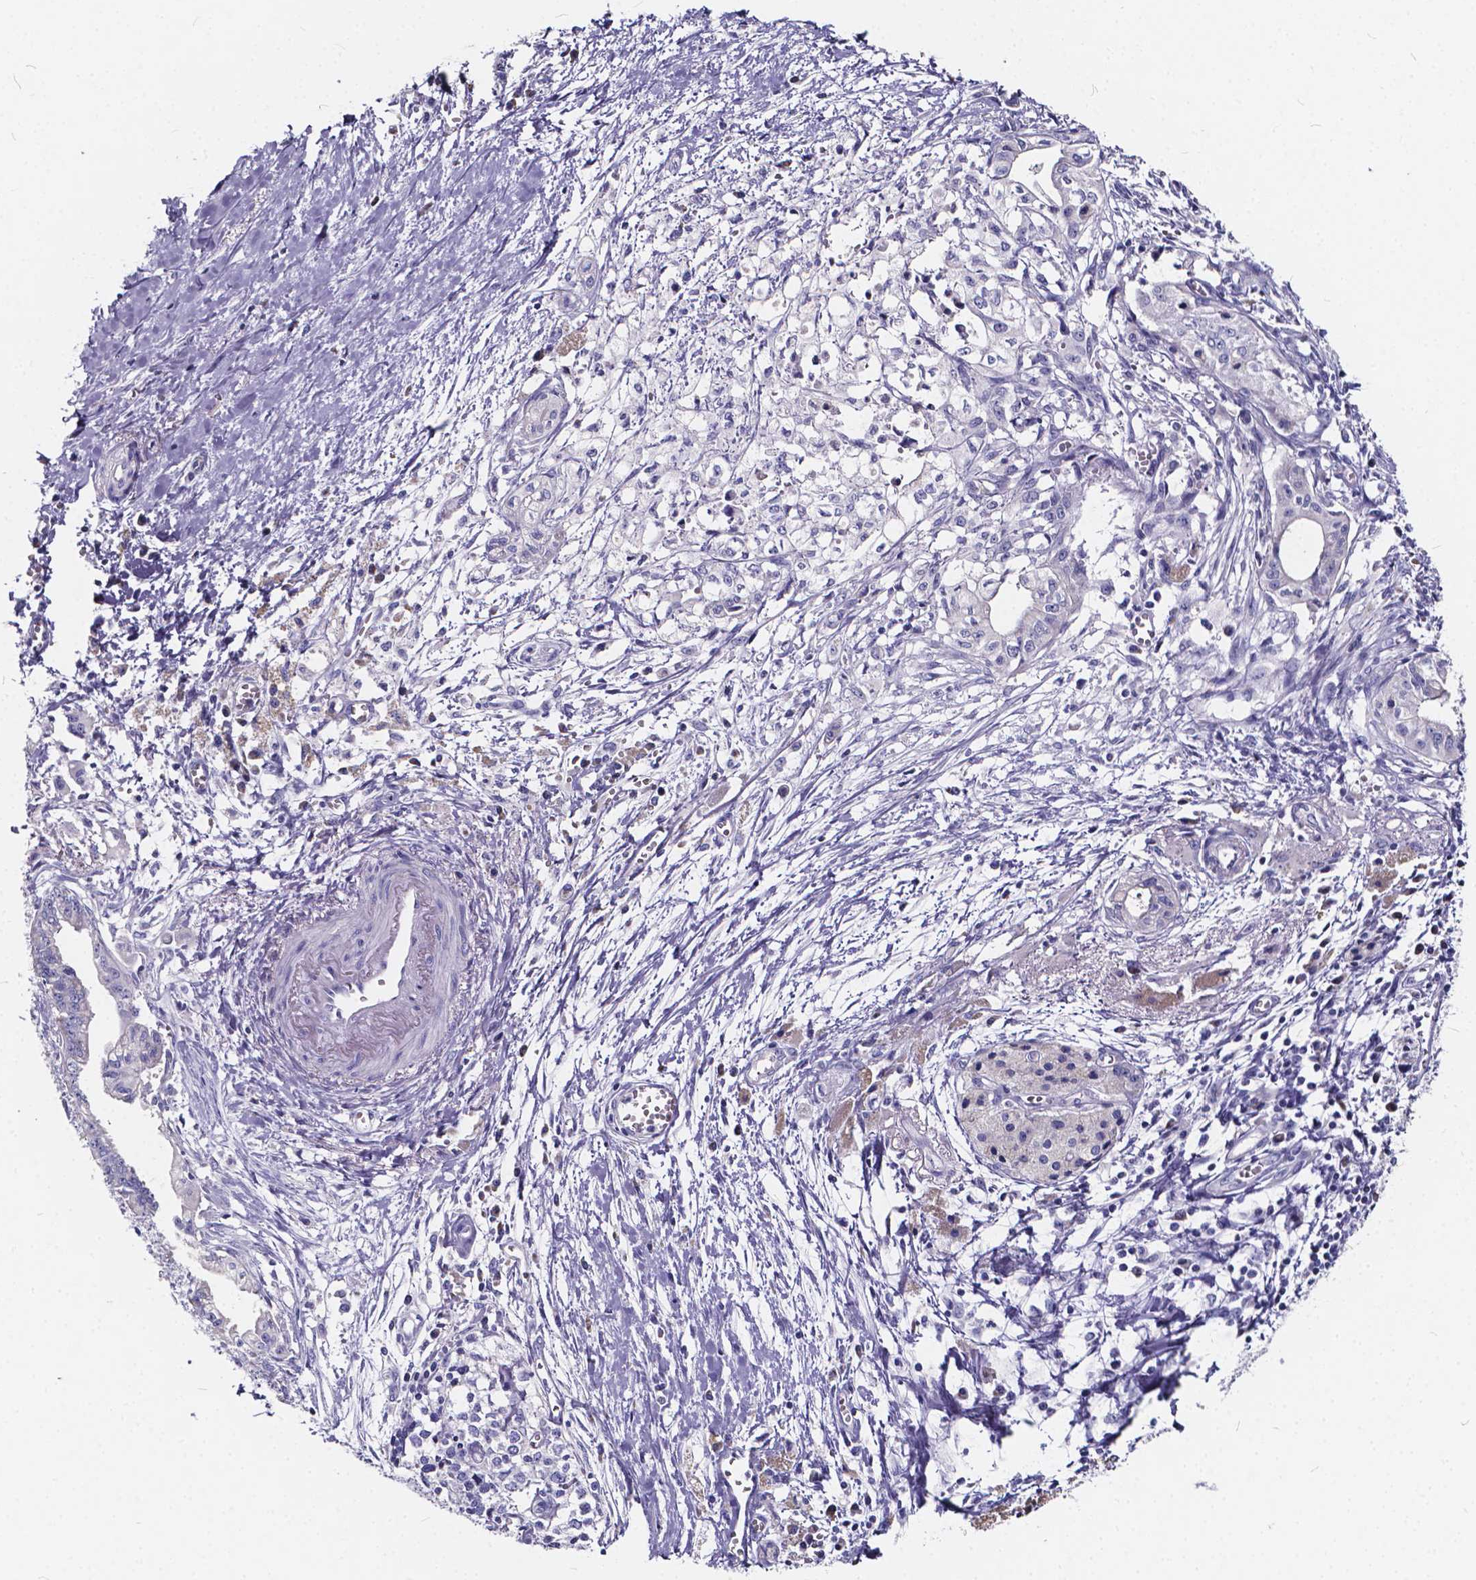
{"staining": {"intensity": "negative", "quantity": "none", "location": "none"}, "tissue": "pancreatic cancer", "cell_type": "Tumor cells", "image_type": "cancer", "snomed": [{"axis": "morphology", "description": "Adenocarcinoma, NOS"}, {"axis": "topography", "description": "Pancreas"}], "caption": "The photomicrograph demonstrates no significant positivity in tumor cells of pancreatic cancer (adenocarcinoma).", "gene": "SPEF2", "patient": {"sex": "female", "age": 61}}